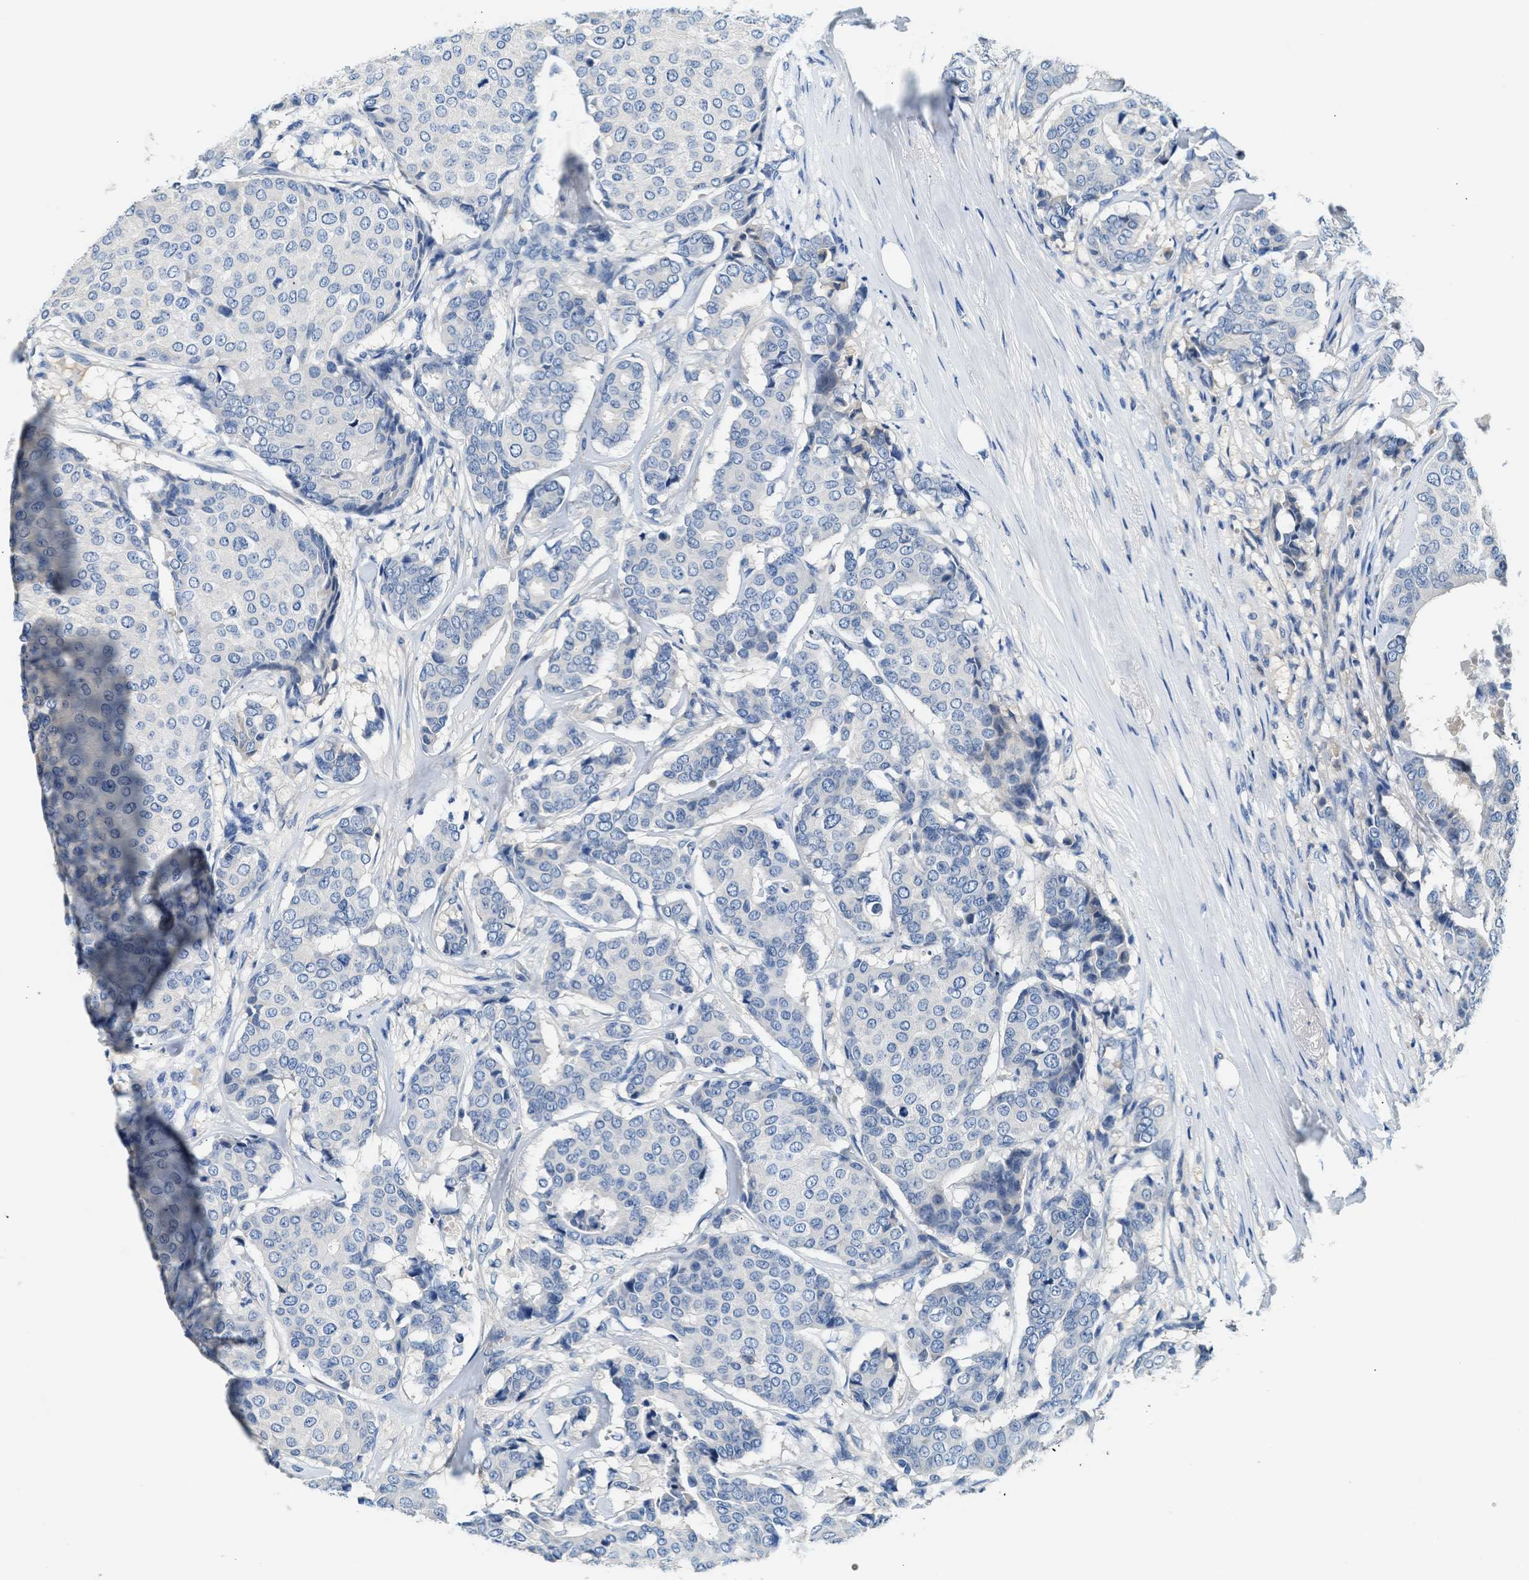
{"staining": {"intensity": "negative", "quantity": "none", "location": "none"}, "tissue": "breast cancer", "cell_type": "Tumor cells", "image_type": "cancer", "snomed": [{"axis": "morphology", "description": "Duct carcinoma"}, {"axis": "topography", "description": "Breast"}], "caption": "Tumor cells show no significant protein positivity in breast cancer (invasive ductal carcinoma).", "gene": "RWDD2B", "patient": {"sex": "female", "age": 75}}